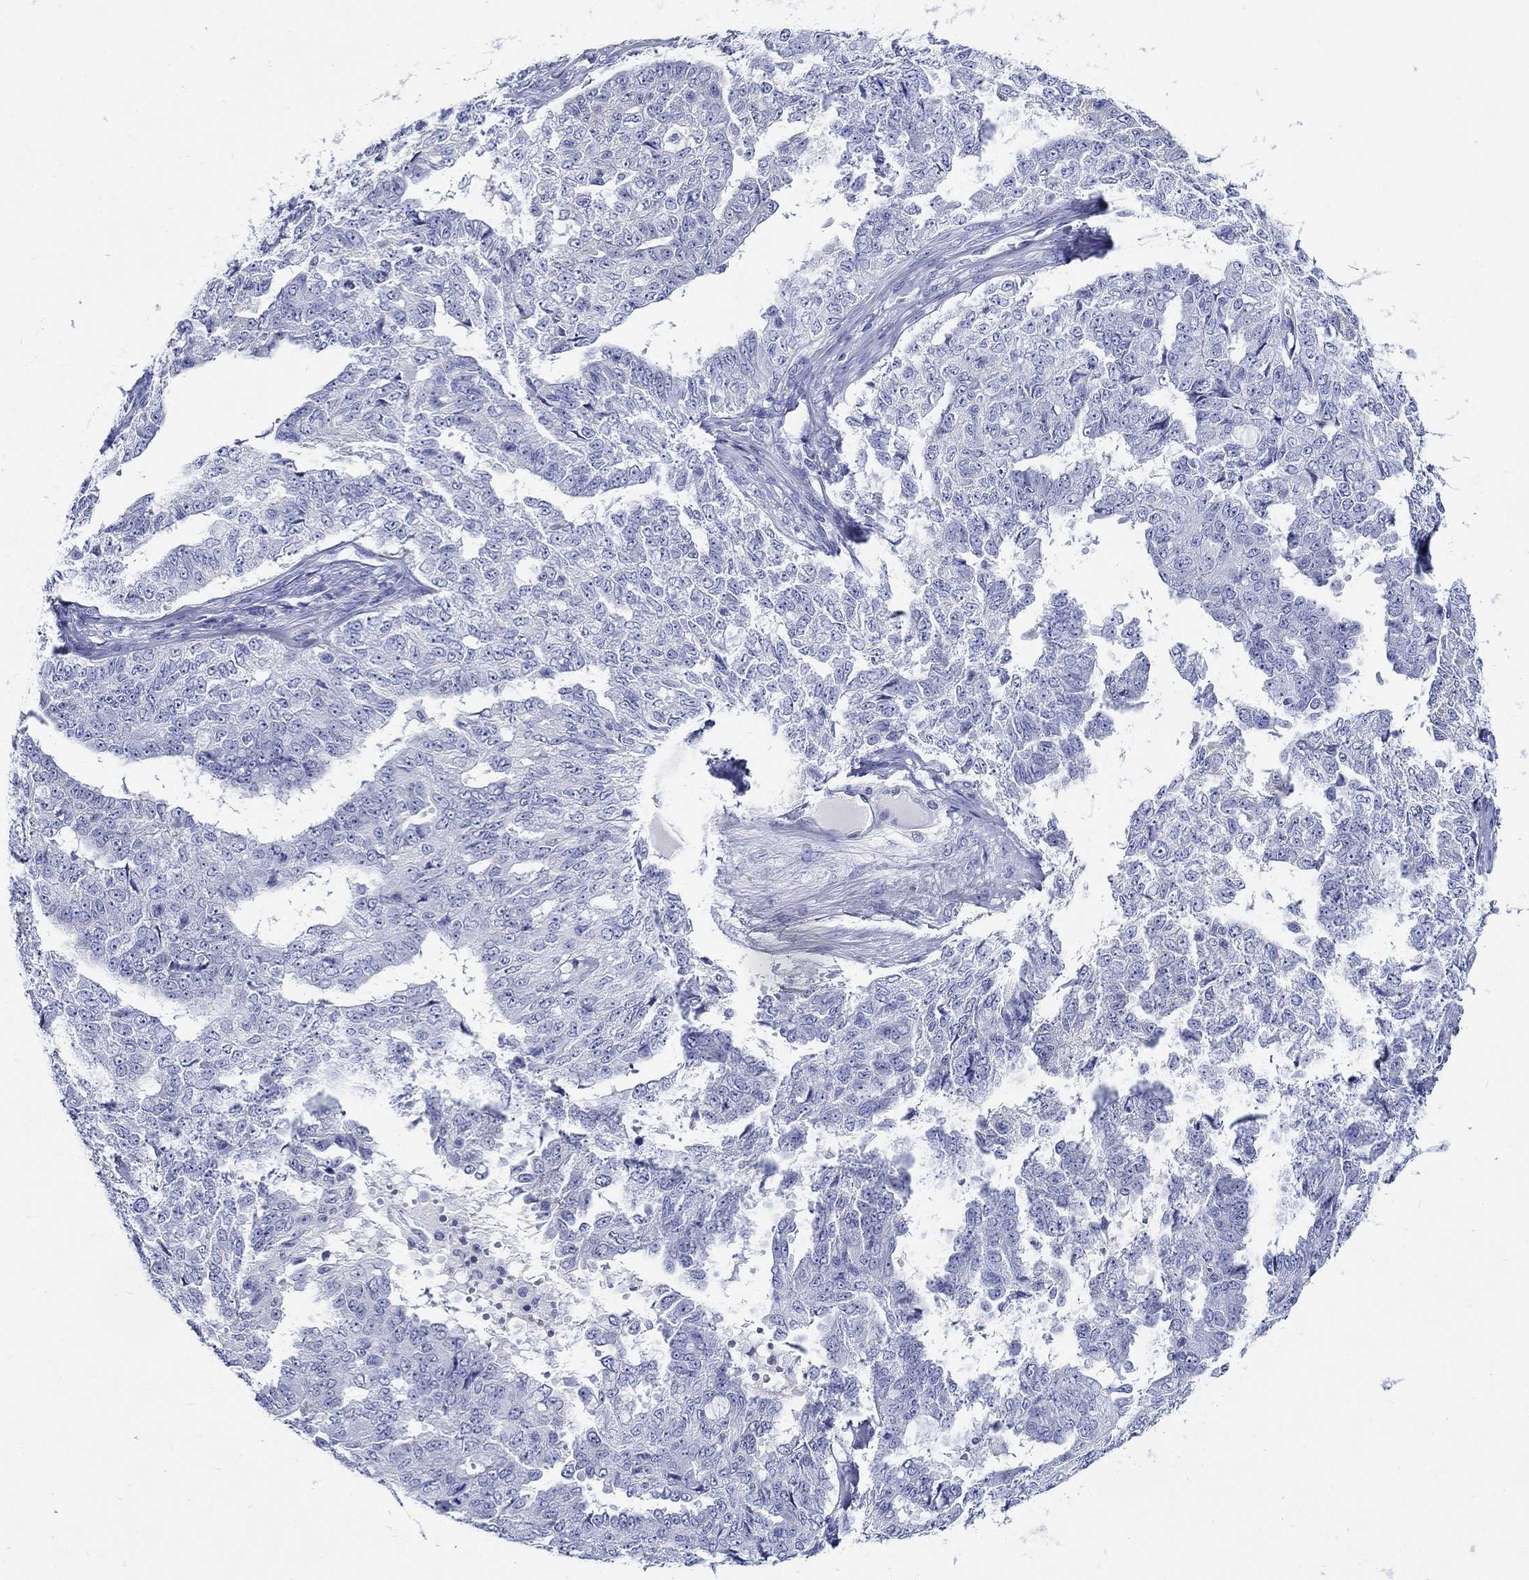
{"staining": {"intensity": "negative", "quantity": "none", "location": "none"}, "tissue": "ovarian cancer", "cell_type": "Tumor cells", "image_type": "cancer", "snomed": [{"axis": "morphology", "description": "Cystadenocarcinoma, serous, NOS"}, {"axis": "topography", "description": "Ovary"}], "caption": "DAB (3,3'-diaminobenzidine) immunohistochemical staining of ovarian cancer demonstrates no significant expression in tumor cells. (Immunohistochemistry (ihc), brightfield microscopy, high magnification).", "gene": "FBXO2", "patient": {"sex": "female", "age": 71}}